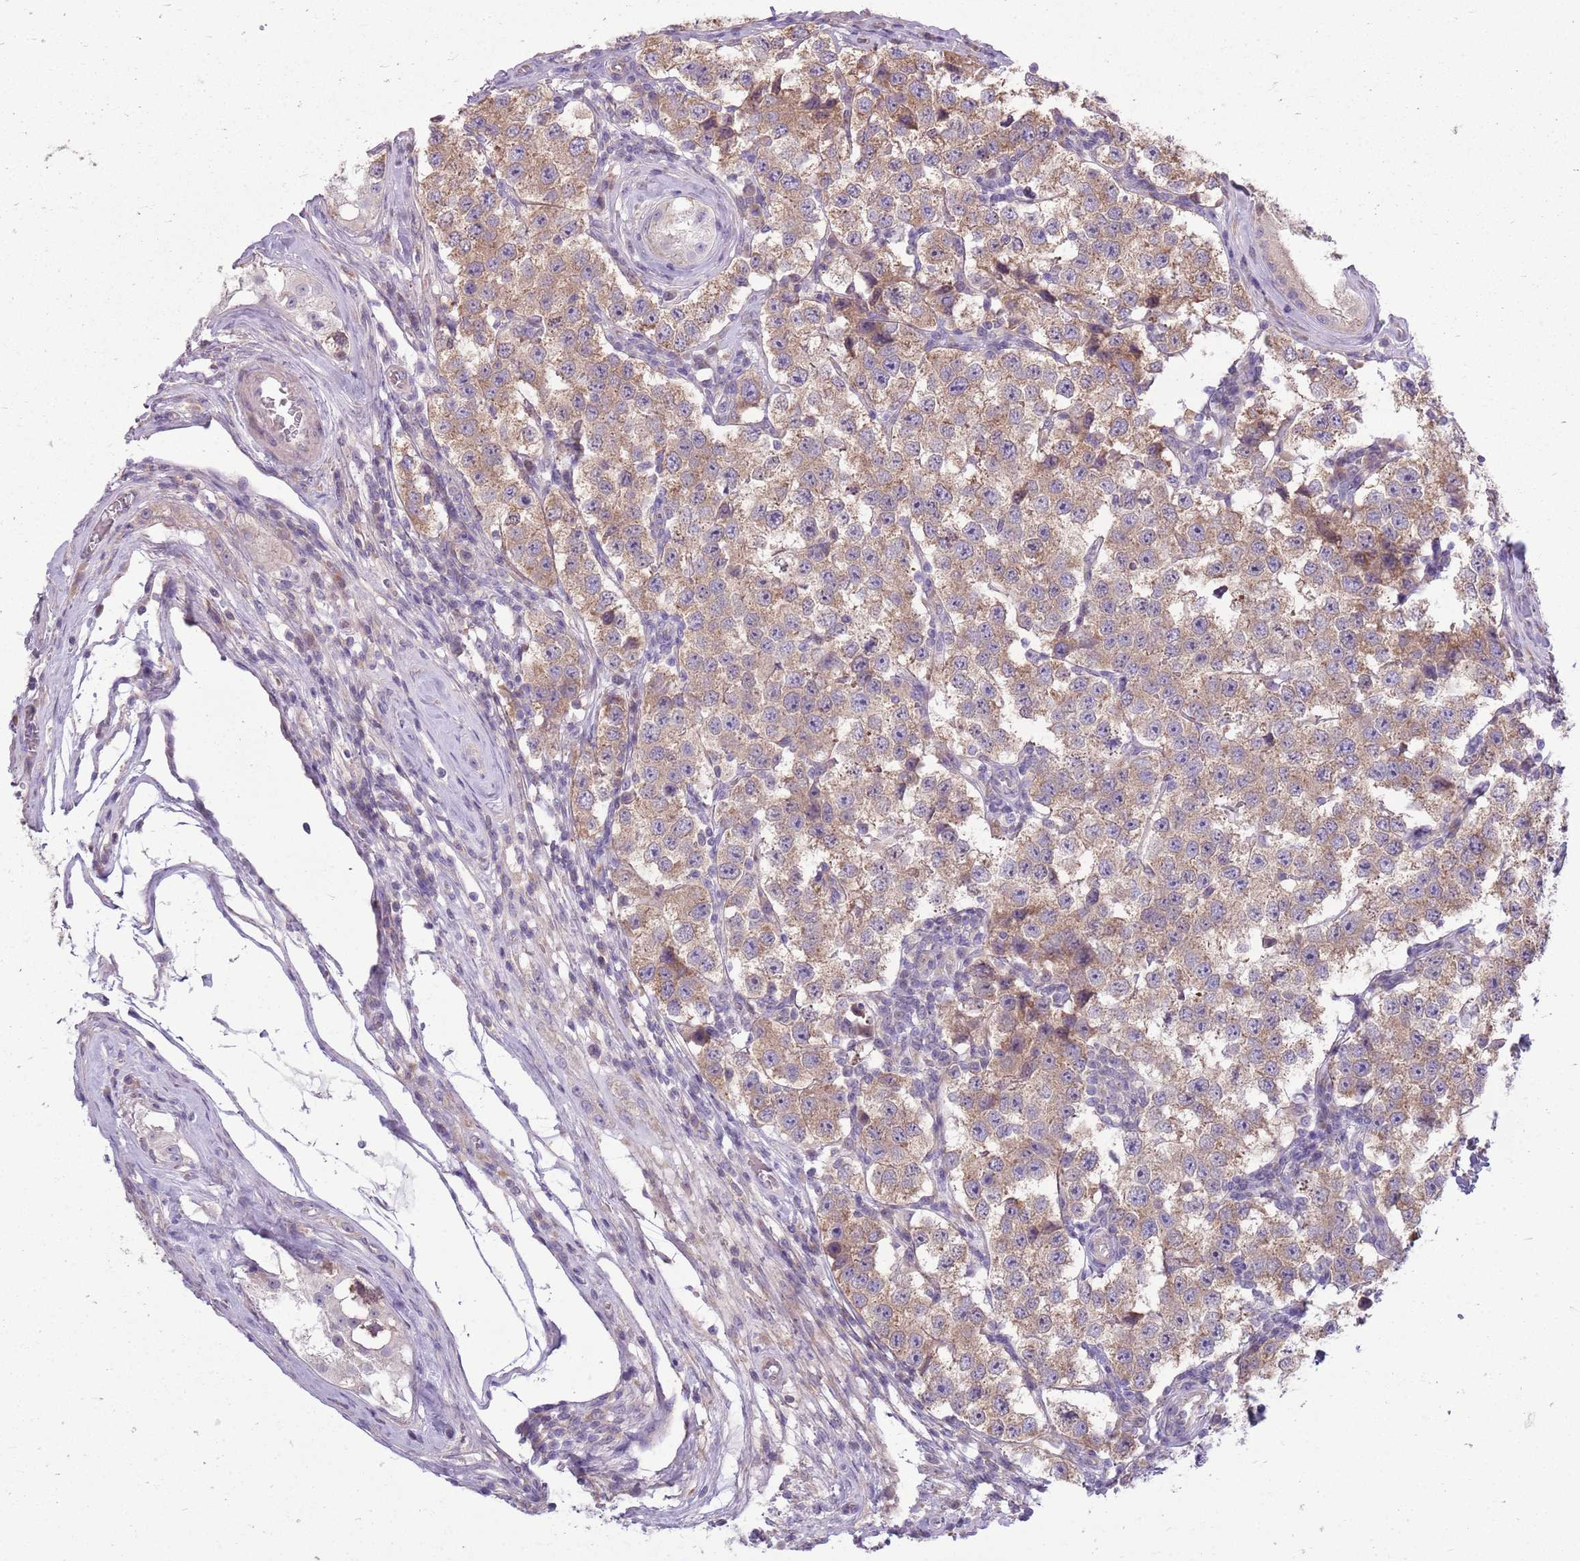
{"staining": {"intensity": "moderate", "quantity": ">75%", "location": "cytoplasmic/membranous"}, "tissue": "testis cancer", "cell_type": "Tumor cells", "image_type": "cancer", "snomed": [{"axis": "morphology", "description": "Seminoma, NOS"}, {"axis": "topography", "description": "Testis"}], "caption": "This photomicrograph reveals IHC staining of testis cancer (seminoma), with medium moderate cytoplasmic/membranous staining in approximately >75% of tumor cells.", "gene": "PPP1R27", "patient": {"sex": "male", "age": 34}}